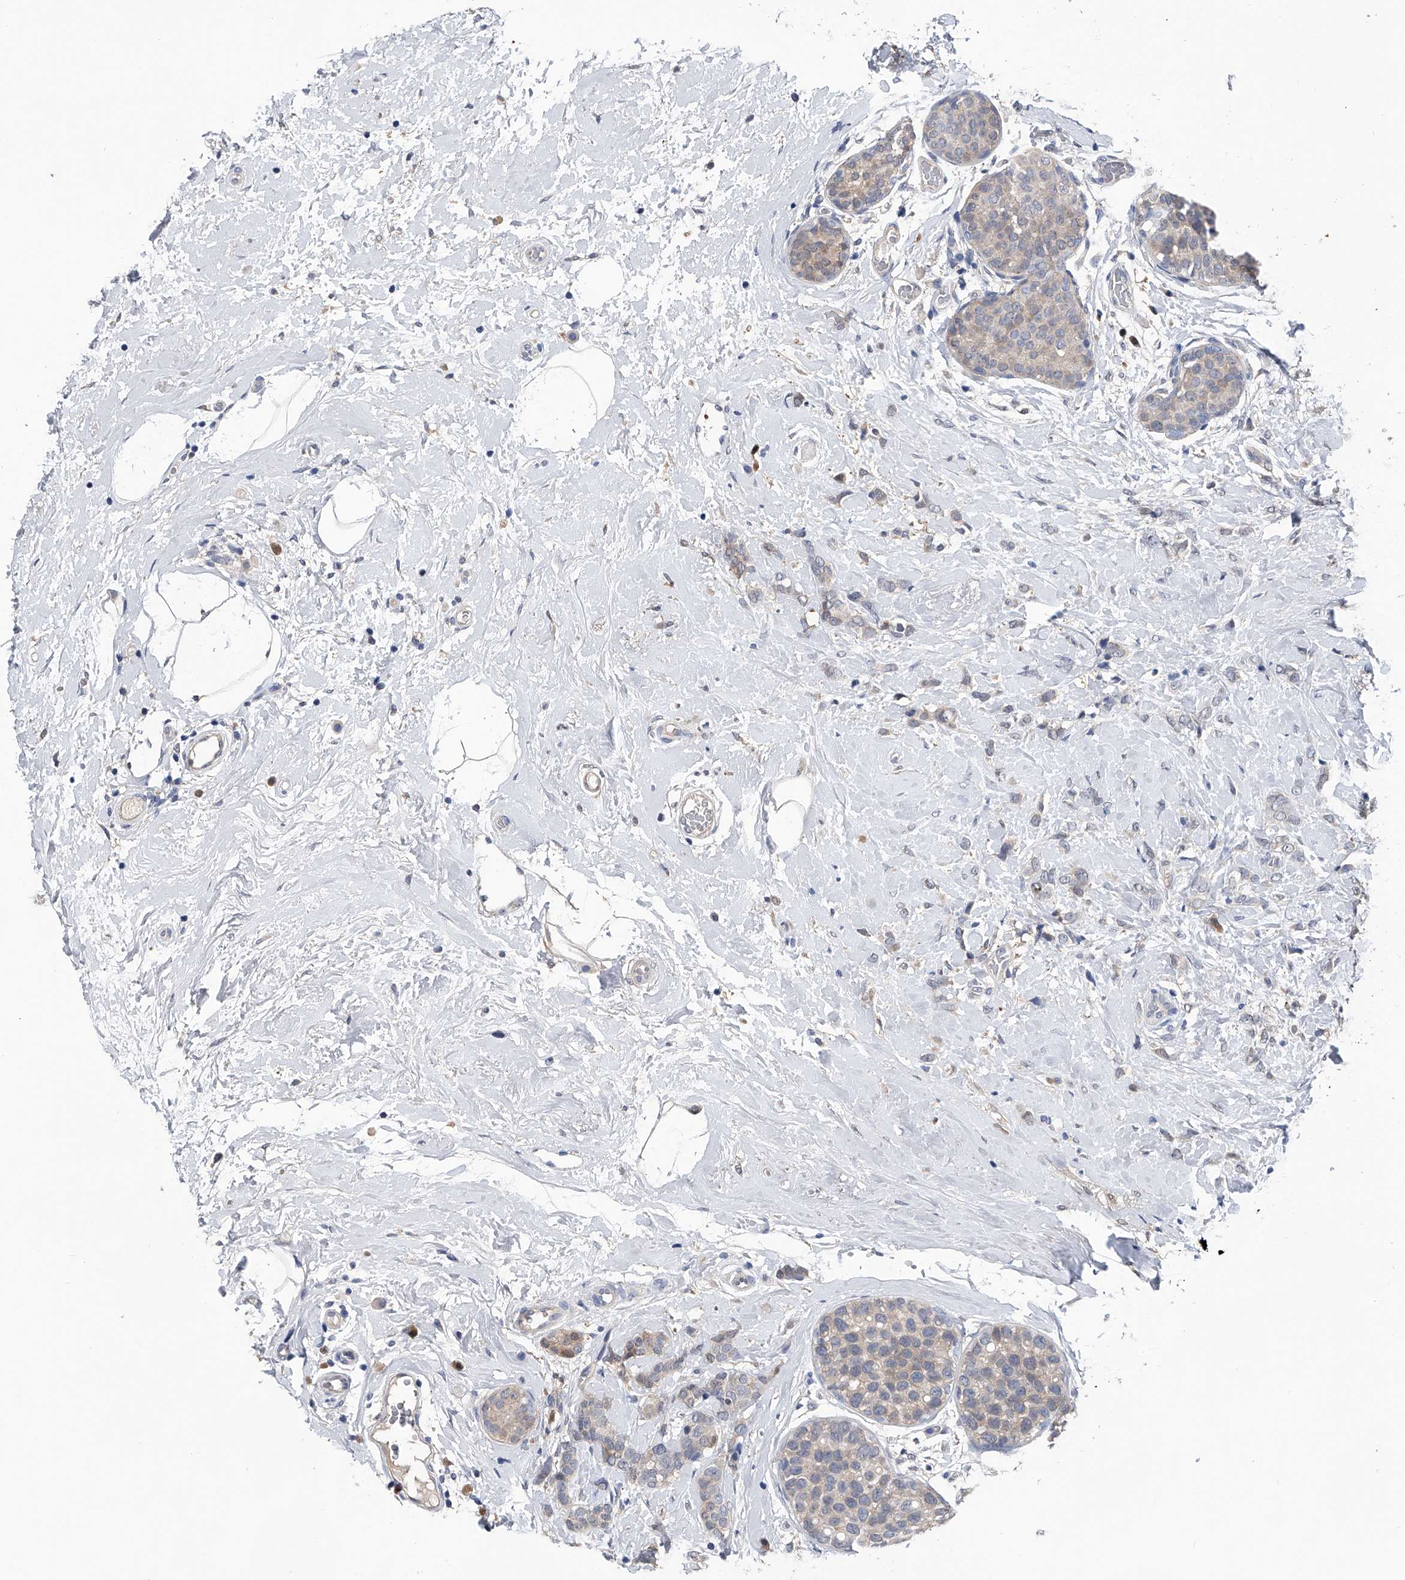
{"staining": {"intensity": "weak", "quantity": "25%-75%", "location": "cytoplasmic/membranous"}, "tissue": "breast cancer", "cell_type": "Tumor cells", "image_type": "cancer", "snomed": [{"axis": "morphology", "description": "Lobular carcinoma, in situ"}, {"axis": "morphology", "description": "Lobular carcinoma"}, {"axis": "topography", "description": "Breast"}], "caption": "Immunohistochemical staining of breast cancer shows weak cytoplasmic/membranous protein positivity in approximately 25%-75% of tumor cells.", "gene": "PGM3", "patient": {"sex": "female", "age": 41}}